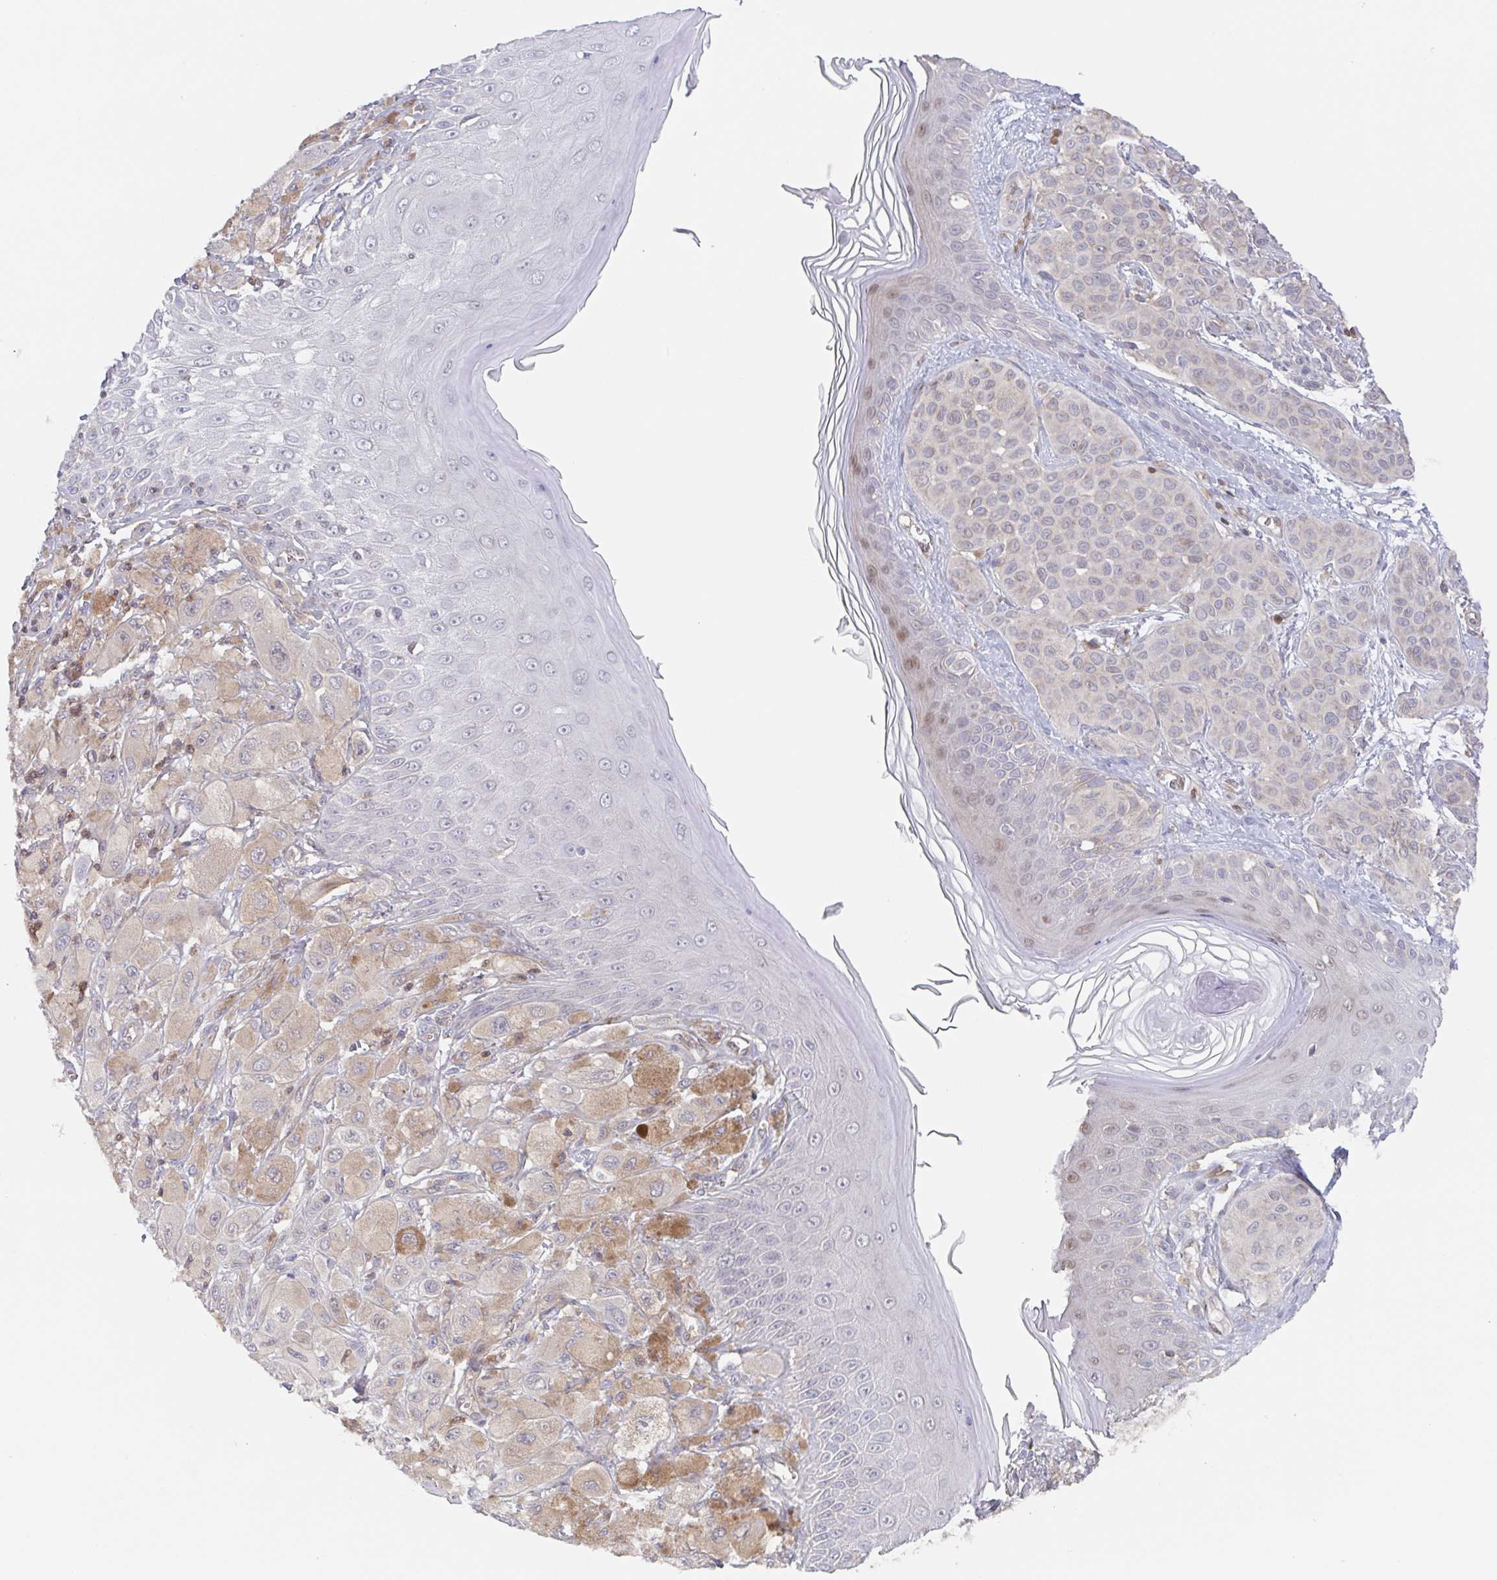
{"staining": {"intensity": "weak", "quantity": "<25%", "location": "cytoplasmic/membranous"}, "tissue": "melanoma", "cell_type": "Tumor cells", "image_type": "cancer", "snomed": [{"axis": "morphology", "description": "Malignant melanoma, NOS"}, {"axis": "topography", "description": "Skin"}], "caption": "Image shows no significant protein positivity in tumor cells of malignant melanoma.", "gene": "AGFG2", "patient": {"sex": "male", "age": 67}}